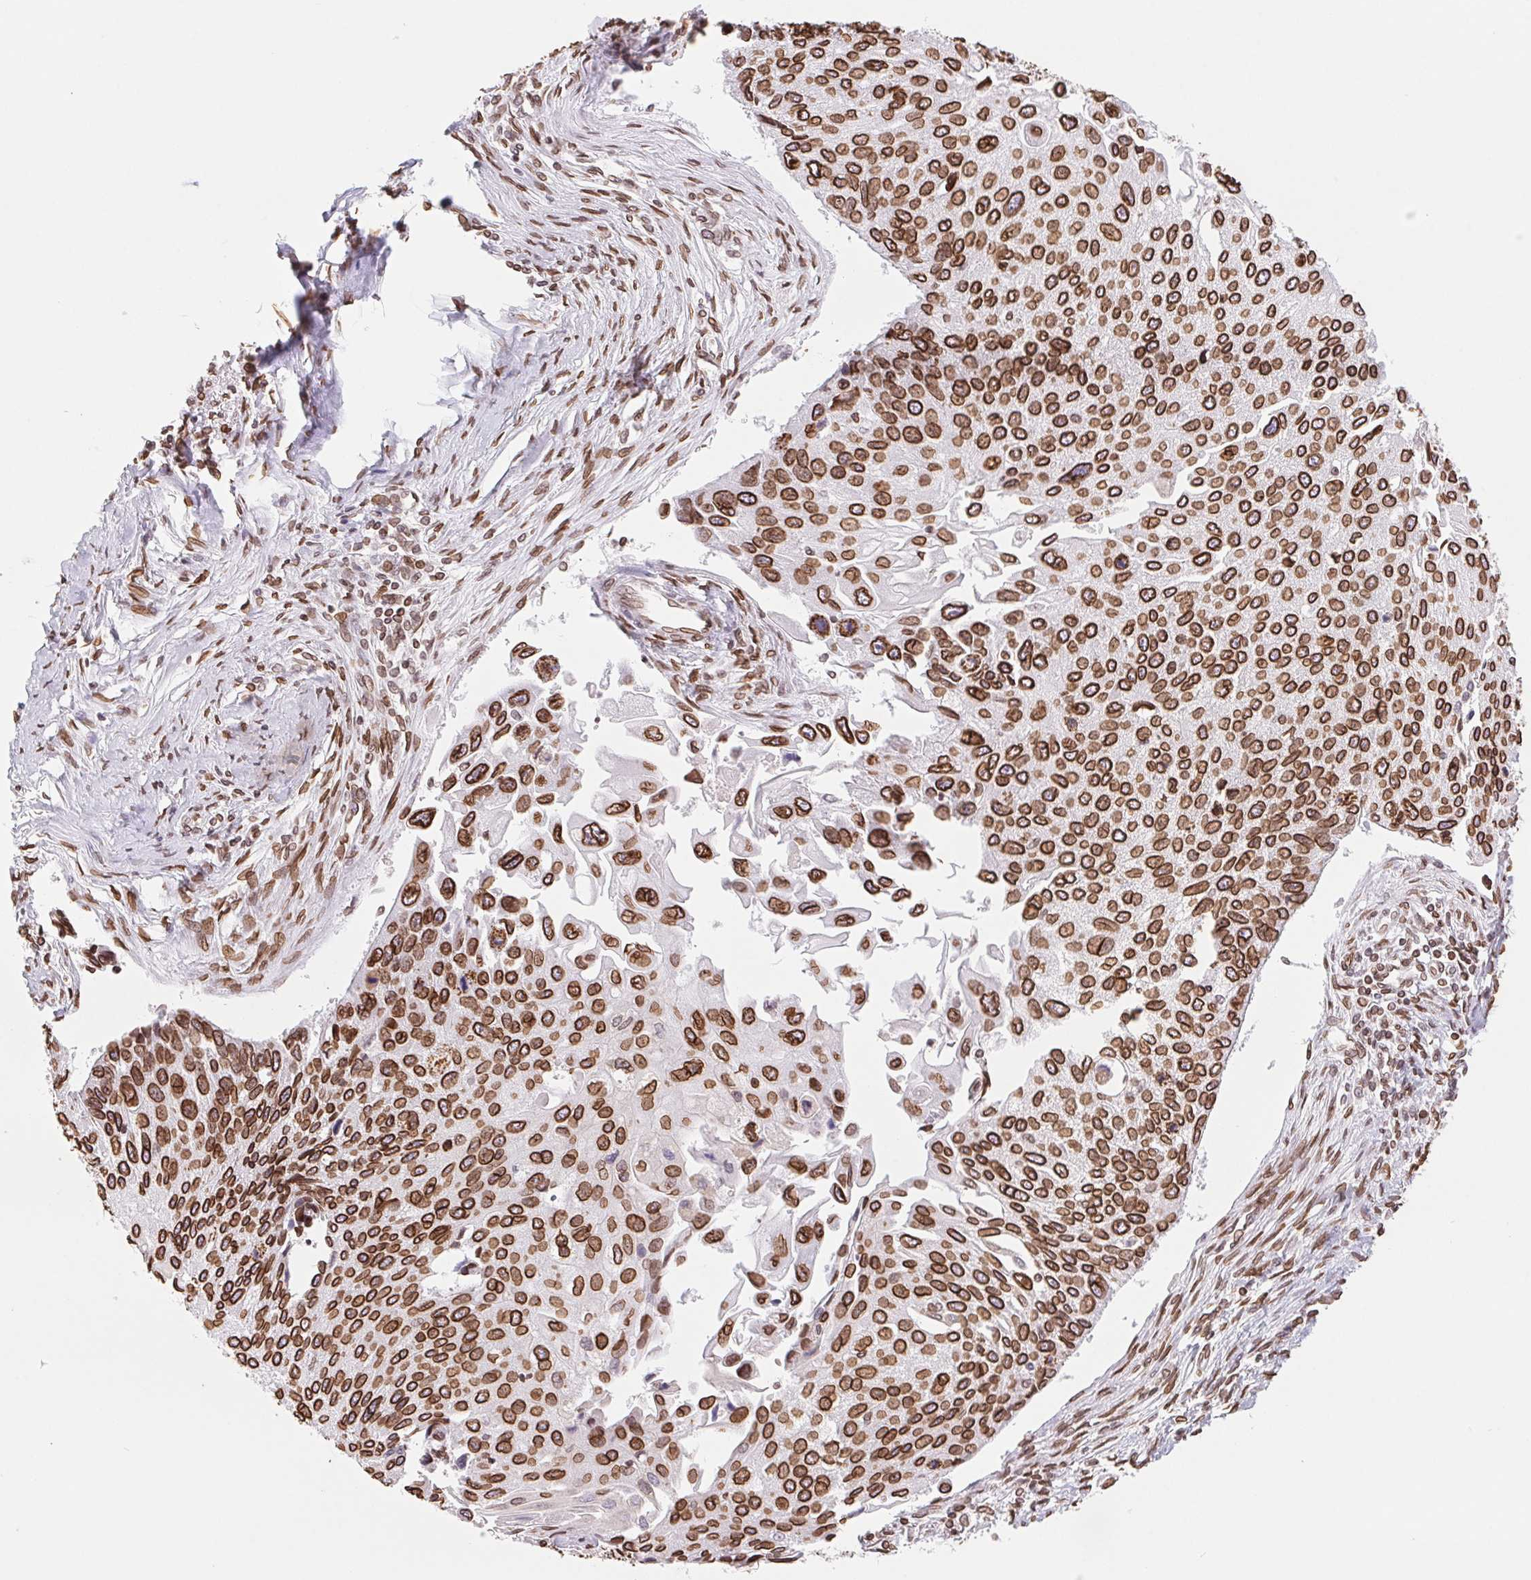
{"staining": {"intensity": "strong", "quantity": ">75%", "location": "cytoplasmic/membranous,nuclear"}, "tissue": "lung cancer", "cell_type": "Tumor cells", "image_type": "cancer", "snomed": [{"axis": "morphology", "description": "Squamous cell carcinoma, NOS"}, {"axis": "morphology", "description": "Squamous cell carcinoma, metastatic, NOS"}, {"axis": "topography", "description": "Lung"}], "caption": "DAB (3,3'-diaminobenzidine) immunohistochemical staining of squamous cell carcinoma (lung) demonstrates strong cytoplasmic/membranous and nuclear protein positivity in about >75% of tumor cells.", "gene": "LMNB2", "patient": {"sex": "male", "age": 63}}